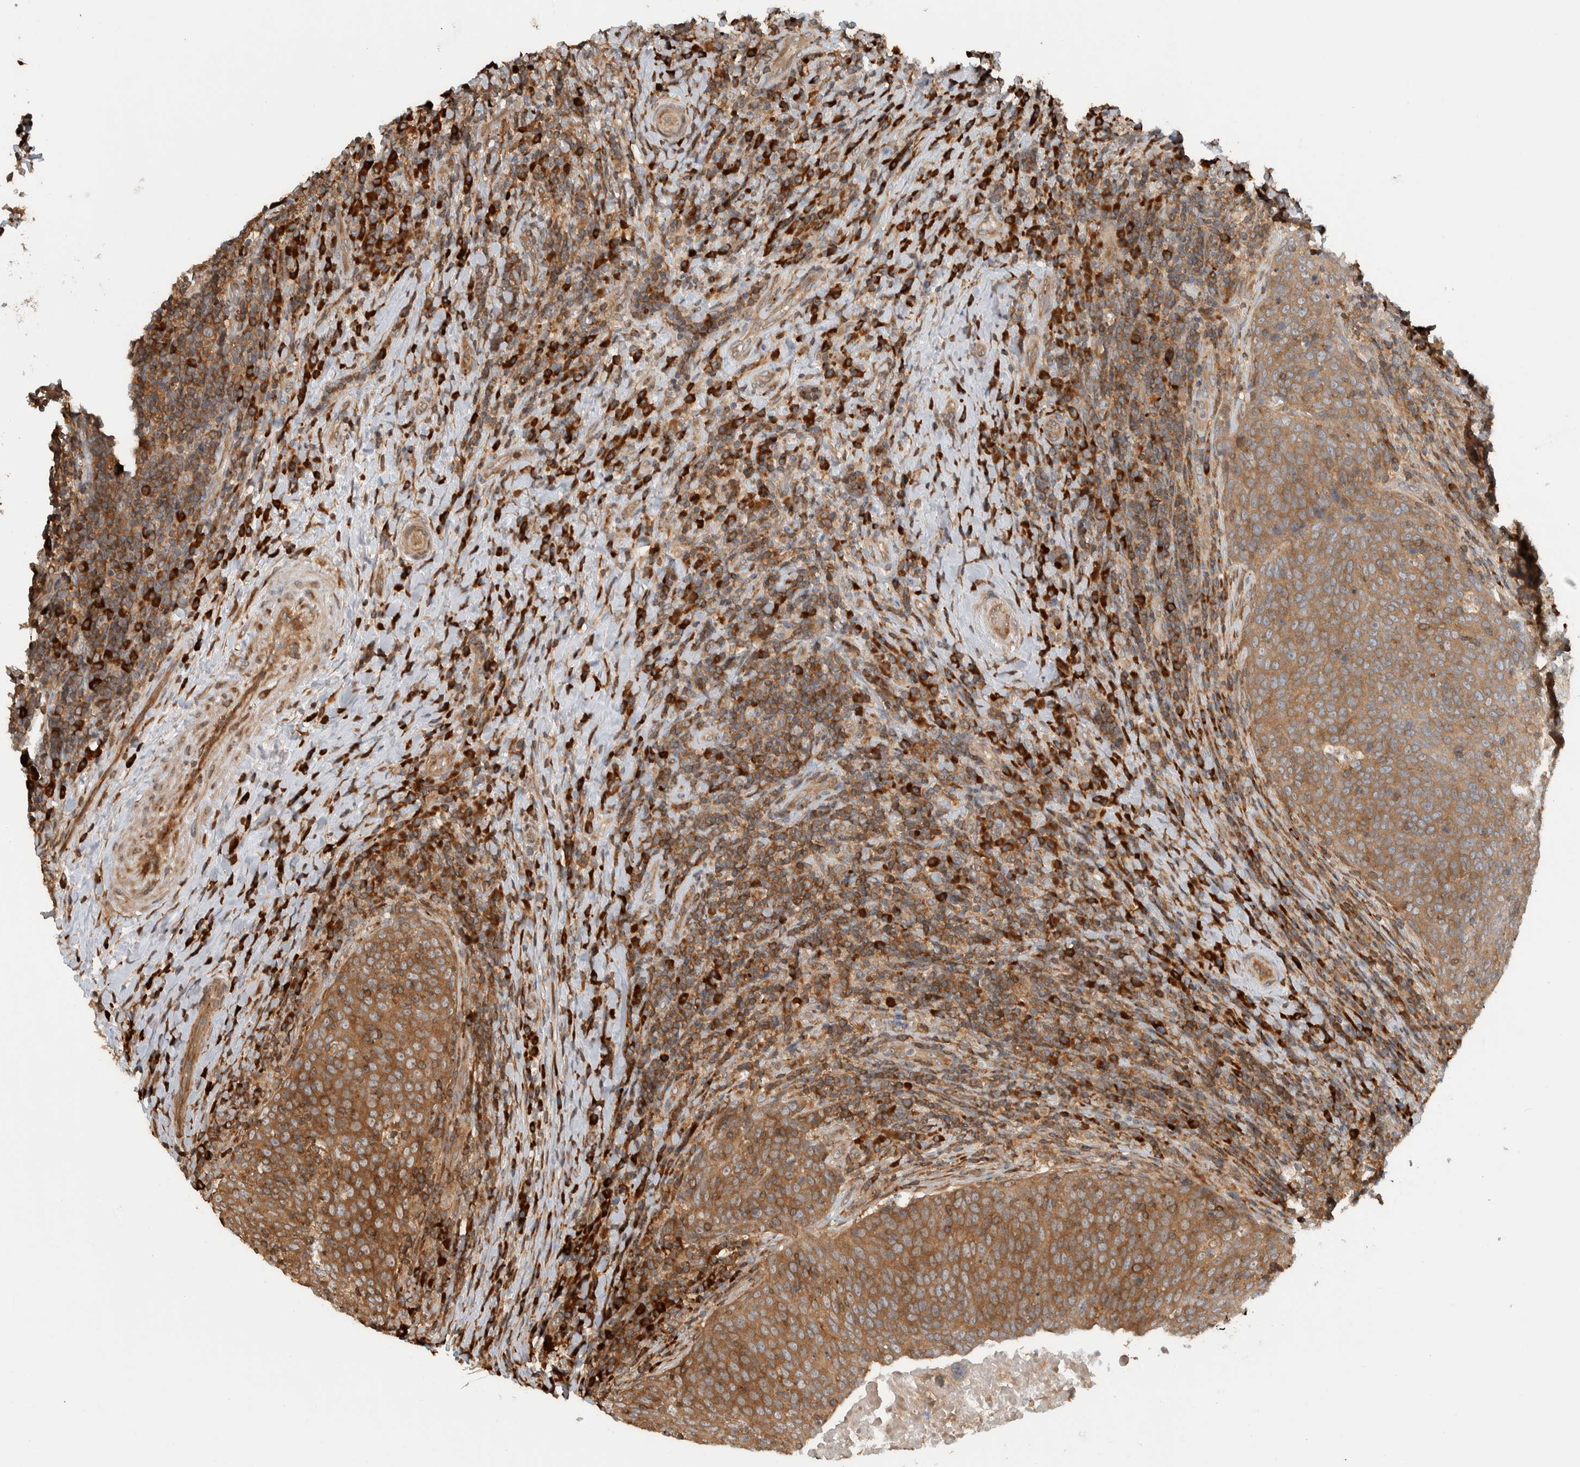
{"staining": {"intensity": "moderate", "quantity": ">75%", "location": "cytoplasmic/membranous"}, "tissue": "head and neck cancer", "cell_type": "Tumor cells", "image_type": "cancer", "snomed": [{"axis": "morphology", "description": "Squamous cell carcinoma, NOS"}, {"axis": "morphology", "description": "Squamous cell carcinoma, metastatic, NOS"}, {"axis": "topography", "description": "Lymph node"}, {"axis": "topography", "description": "Head-Neck"}], "caption": "IHC (DAB) staining of head and neck cancer (metastatic squamous cell carcinoma) exhibits moderate cytoplasmic/membranous protein staining in approximately >75% of tumor cells.", "gene": "CNTROB", "patient": {"sex": "male", "age": 62}}